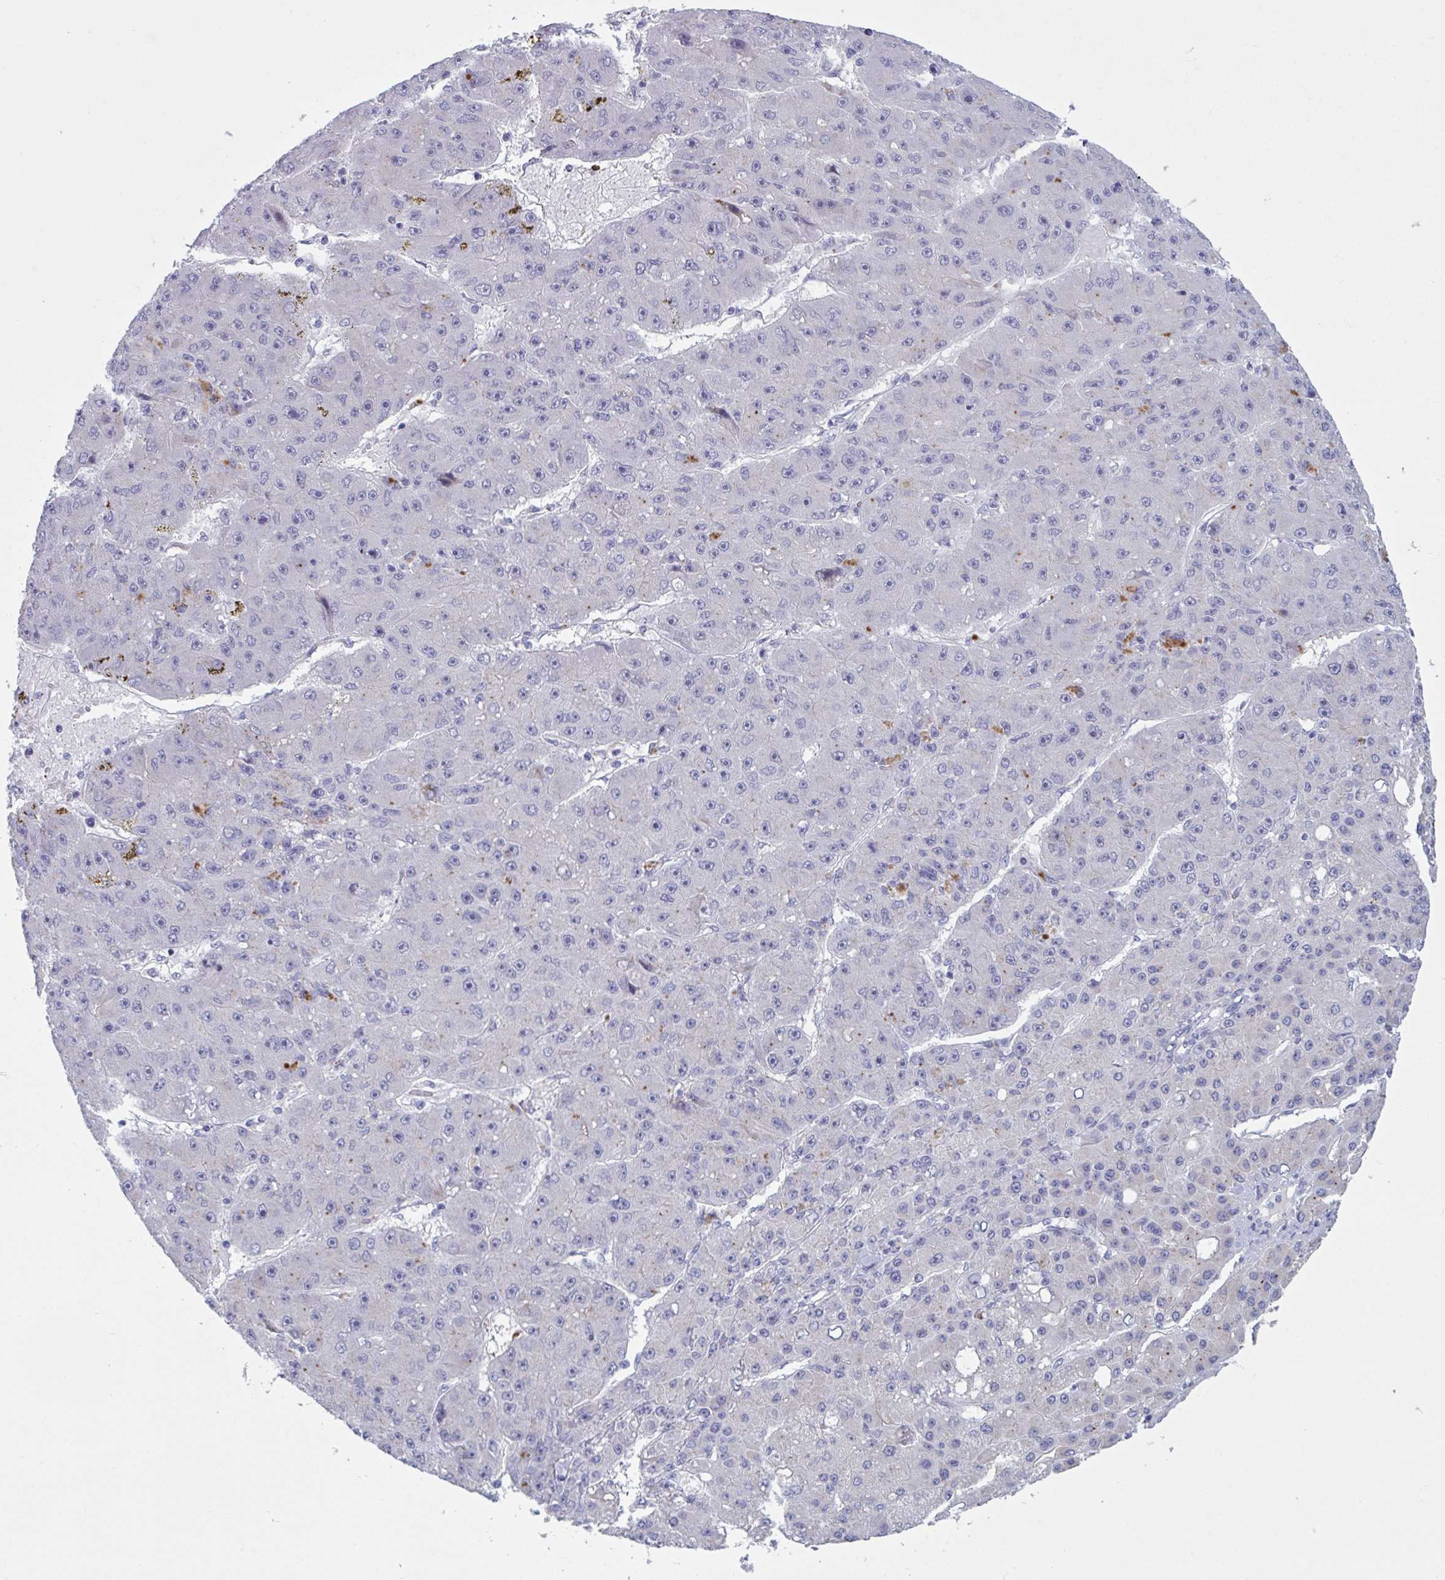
{"staining": {"intensity": "negative", "quantity": "none", "location": "none"}, "tissue": "liver cancer", "cell_type": "Tumor cells", "image_type": "cancer", "snomed": [{"axis": "morphology", "description": "Carcinoma, Hepatocellular, NOS"}, {"axis": "topography", "description": "Liver"}], "caption": "Immunohistochemical staining of liver hepatocellular carcinoma demonstrates no significant staining in tumor cells.", "gene": "TCEAL8", "patient": {"sex": "male", "age": 67}}